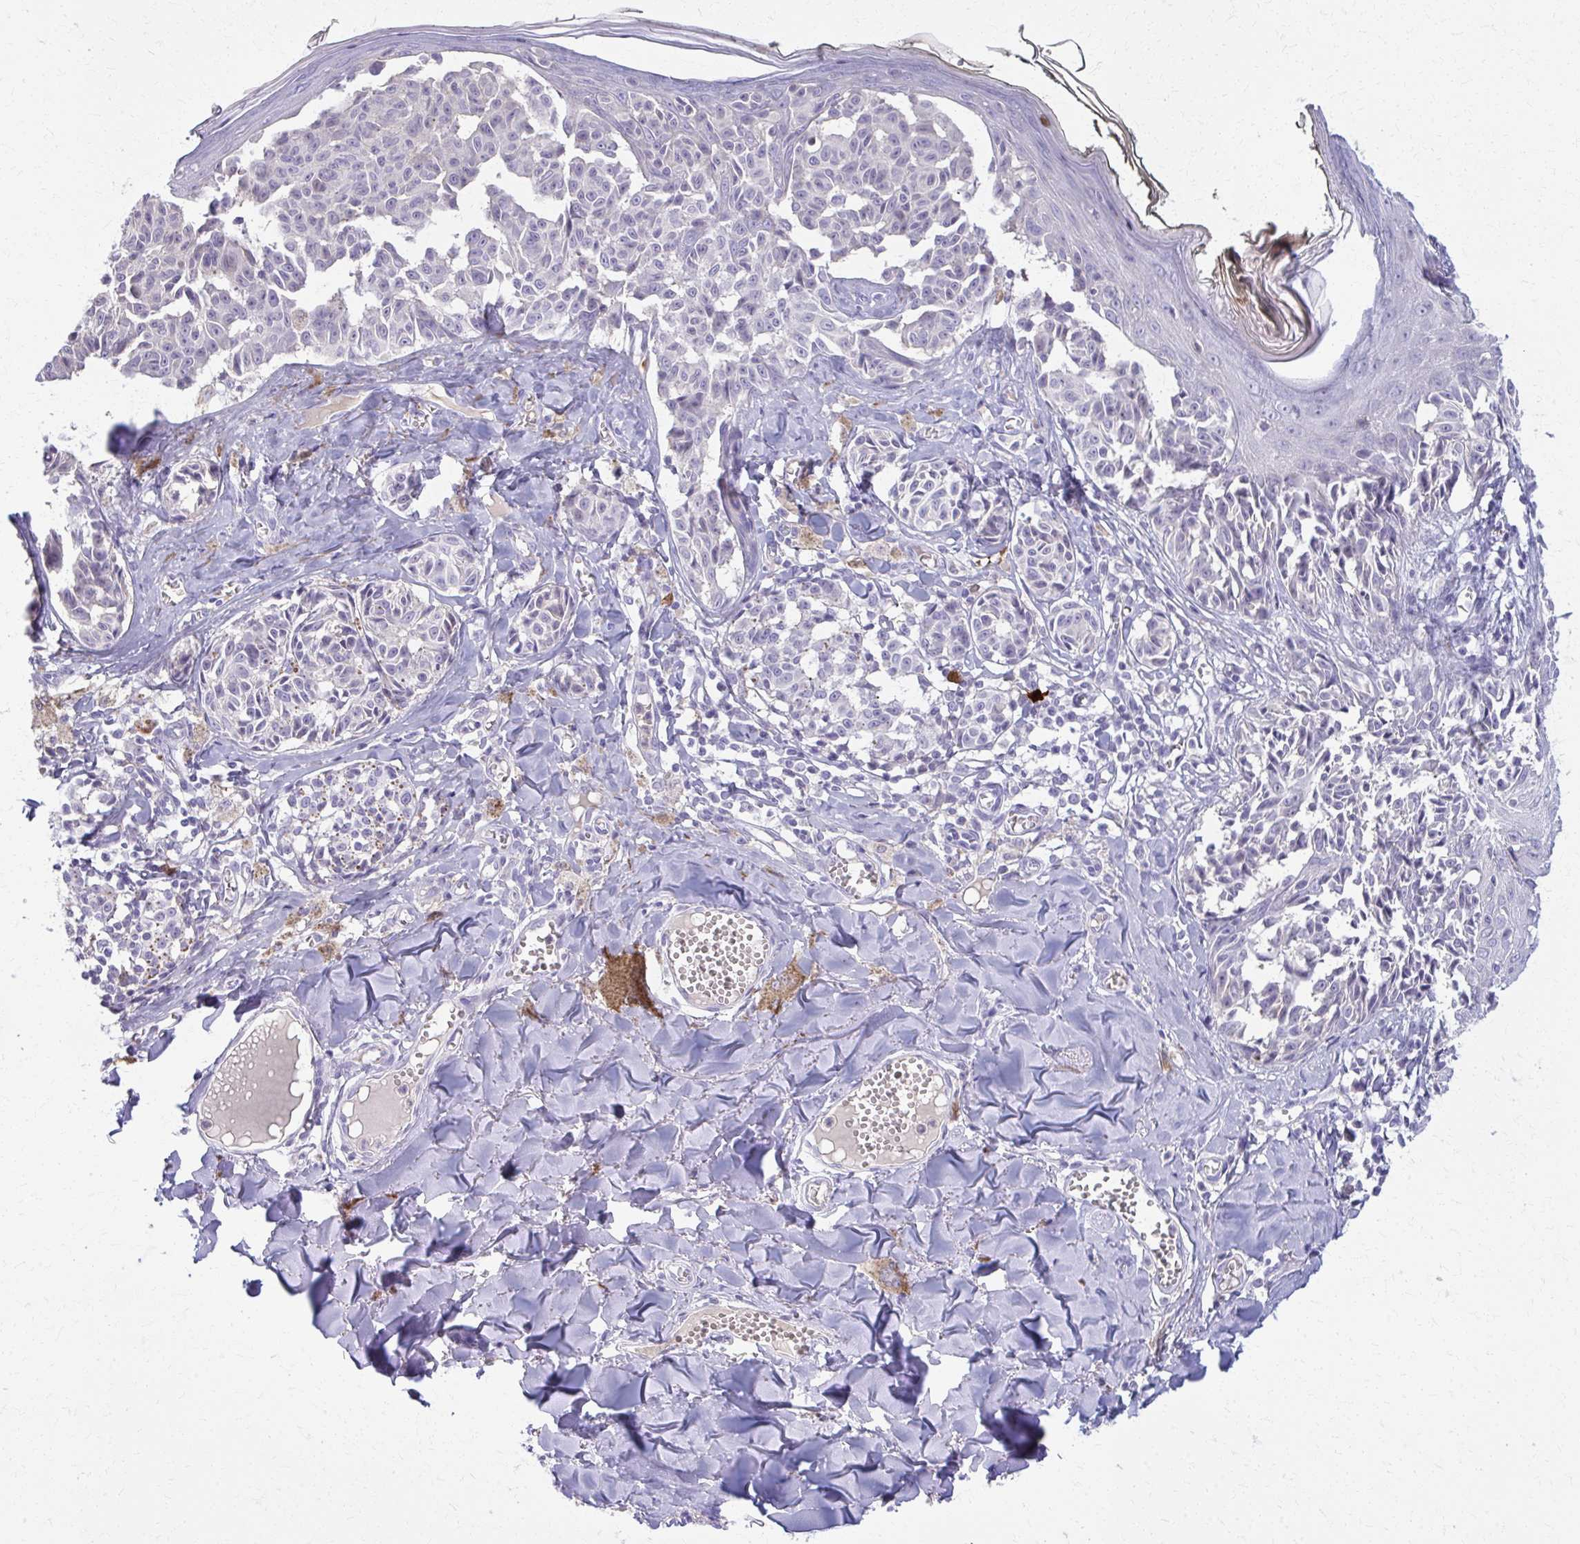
{"staining": {"intensity": "negative", "quantity": "none", "location": "none"}, "tissue": "melanoma", "cell_type": "Tumor cells", "image_type": "cancer", "snomed": [{"axis": "morphology", "description": "Malignant melanoma, NOS"}, {"axis": "topography", "description": "Skin"}], "caption": "Tumor cells show no significant protein expression in malignant melanoma.", "gene": "OR4M1", "patient": {"sex": "female", "age": 43}}